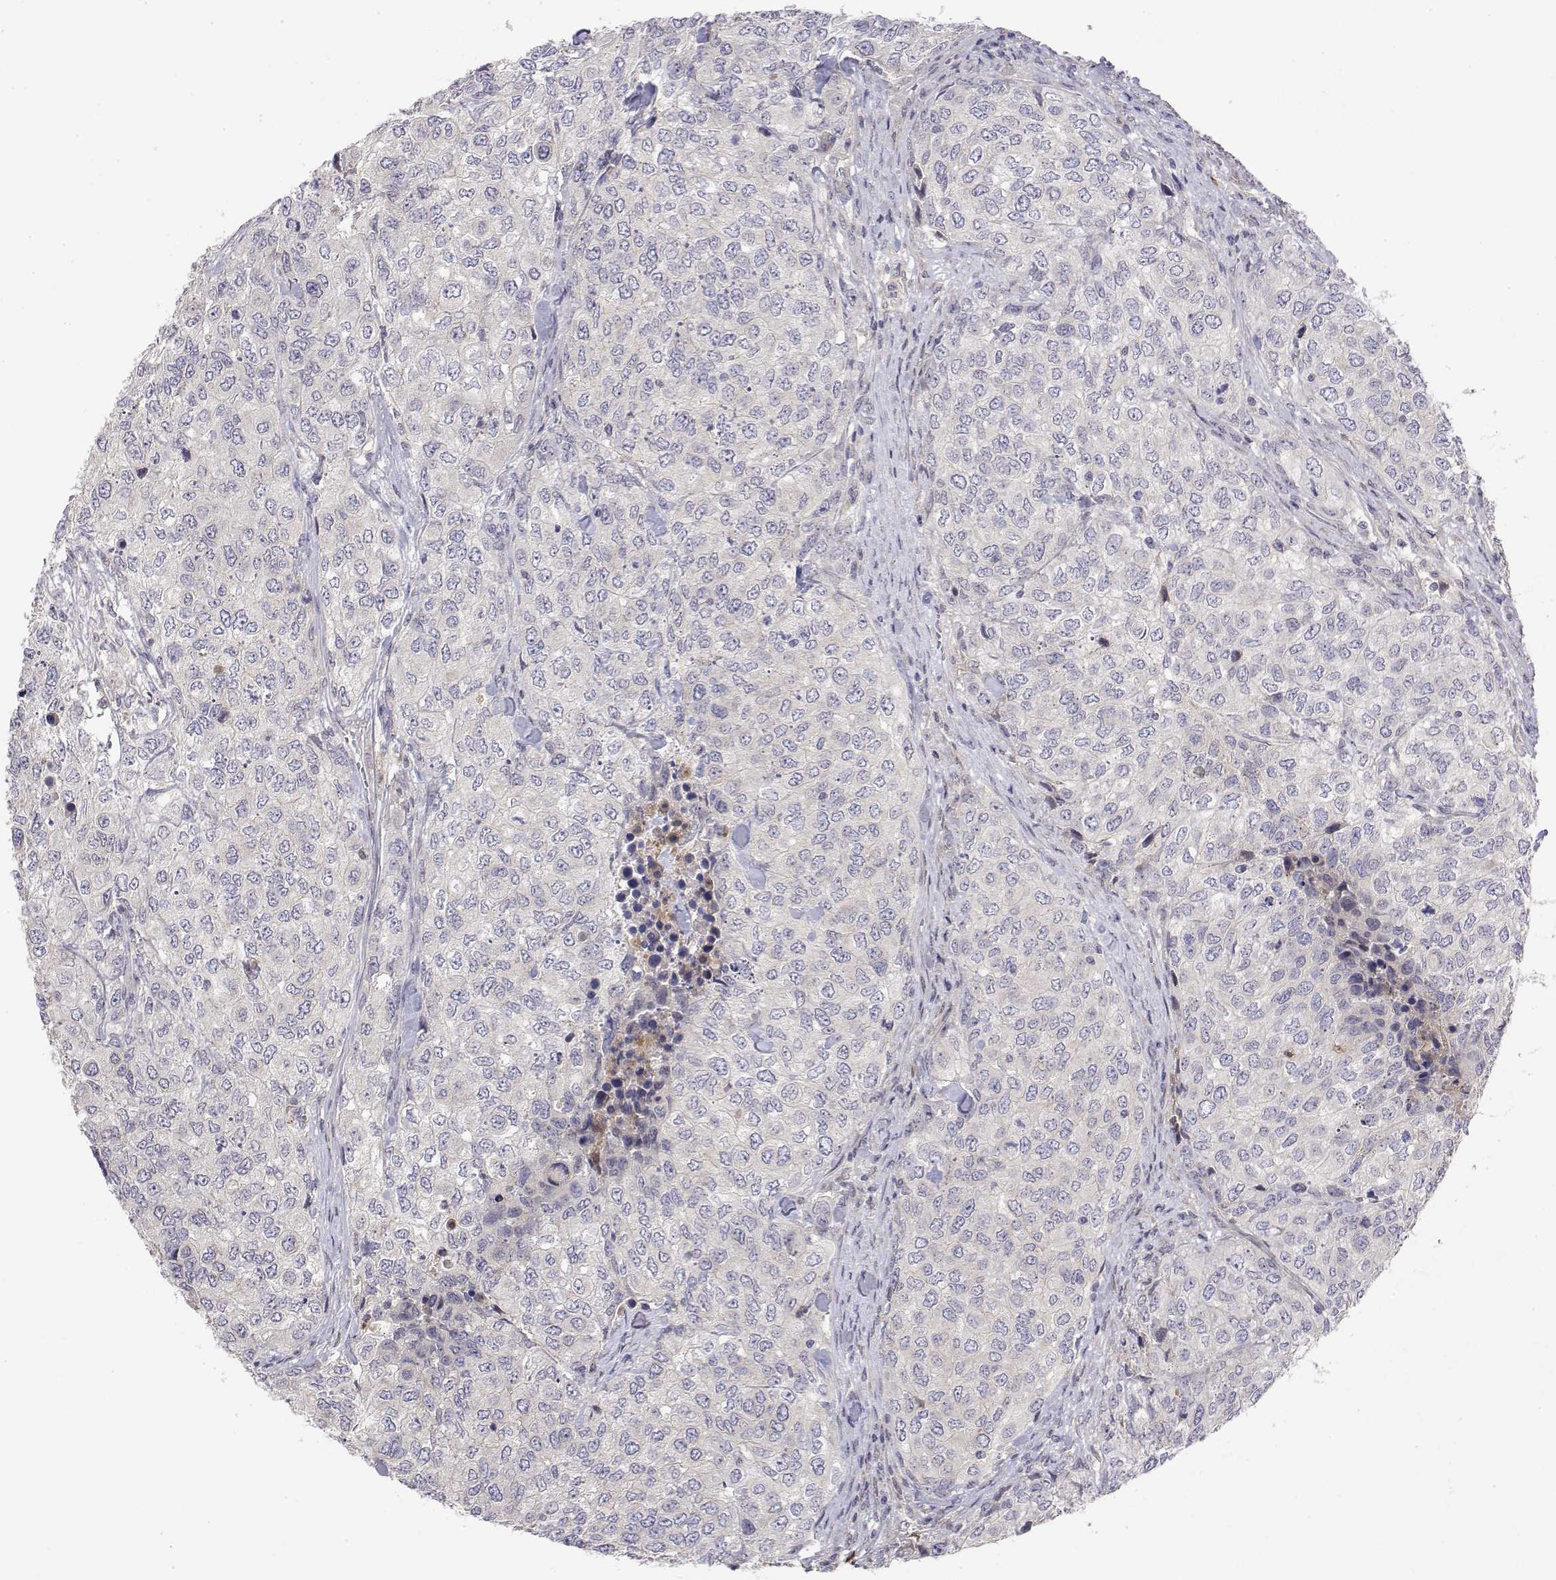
{"staining": {"intensity": "negative", "quantity": "none", "location": "none"}, "tissue": "urothelial cancer", "cell_type": "Tumor cells", "image_type": "cancer", "snomed": [{"axis": "morphology", "description": "Urothelial carcinoma, High grade"}, {"axis": "topography", "description": "Urinary bladder"}], "caption": "This is an IHC histopathology image of urothelial cancer. There is no expression in tumor cells.", "gene": "IGFBP4", "patient": {"sex": "female", "age": 78}}